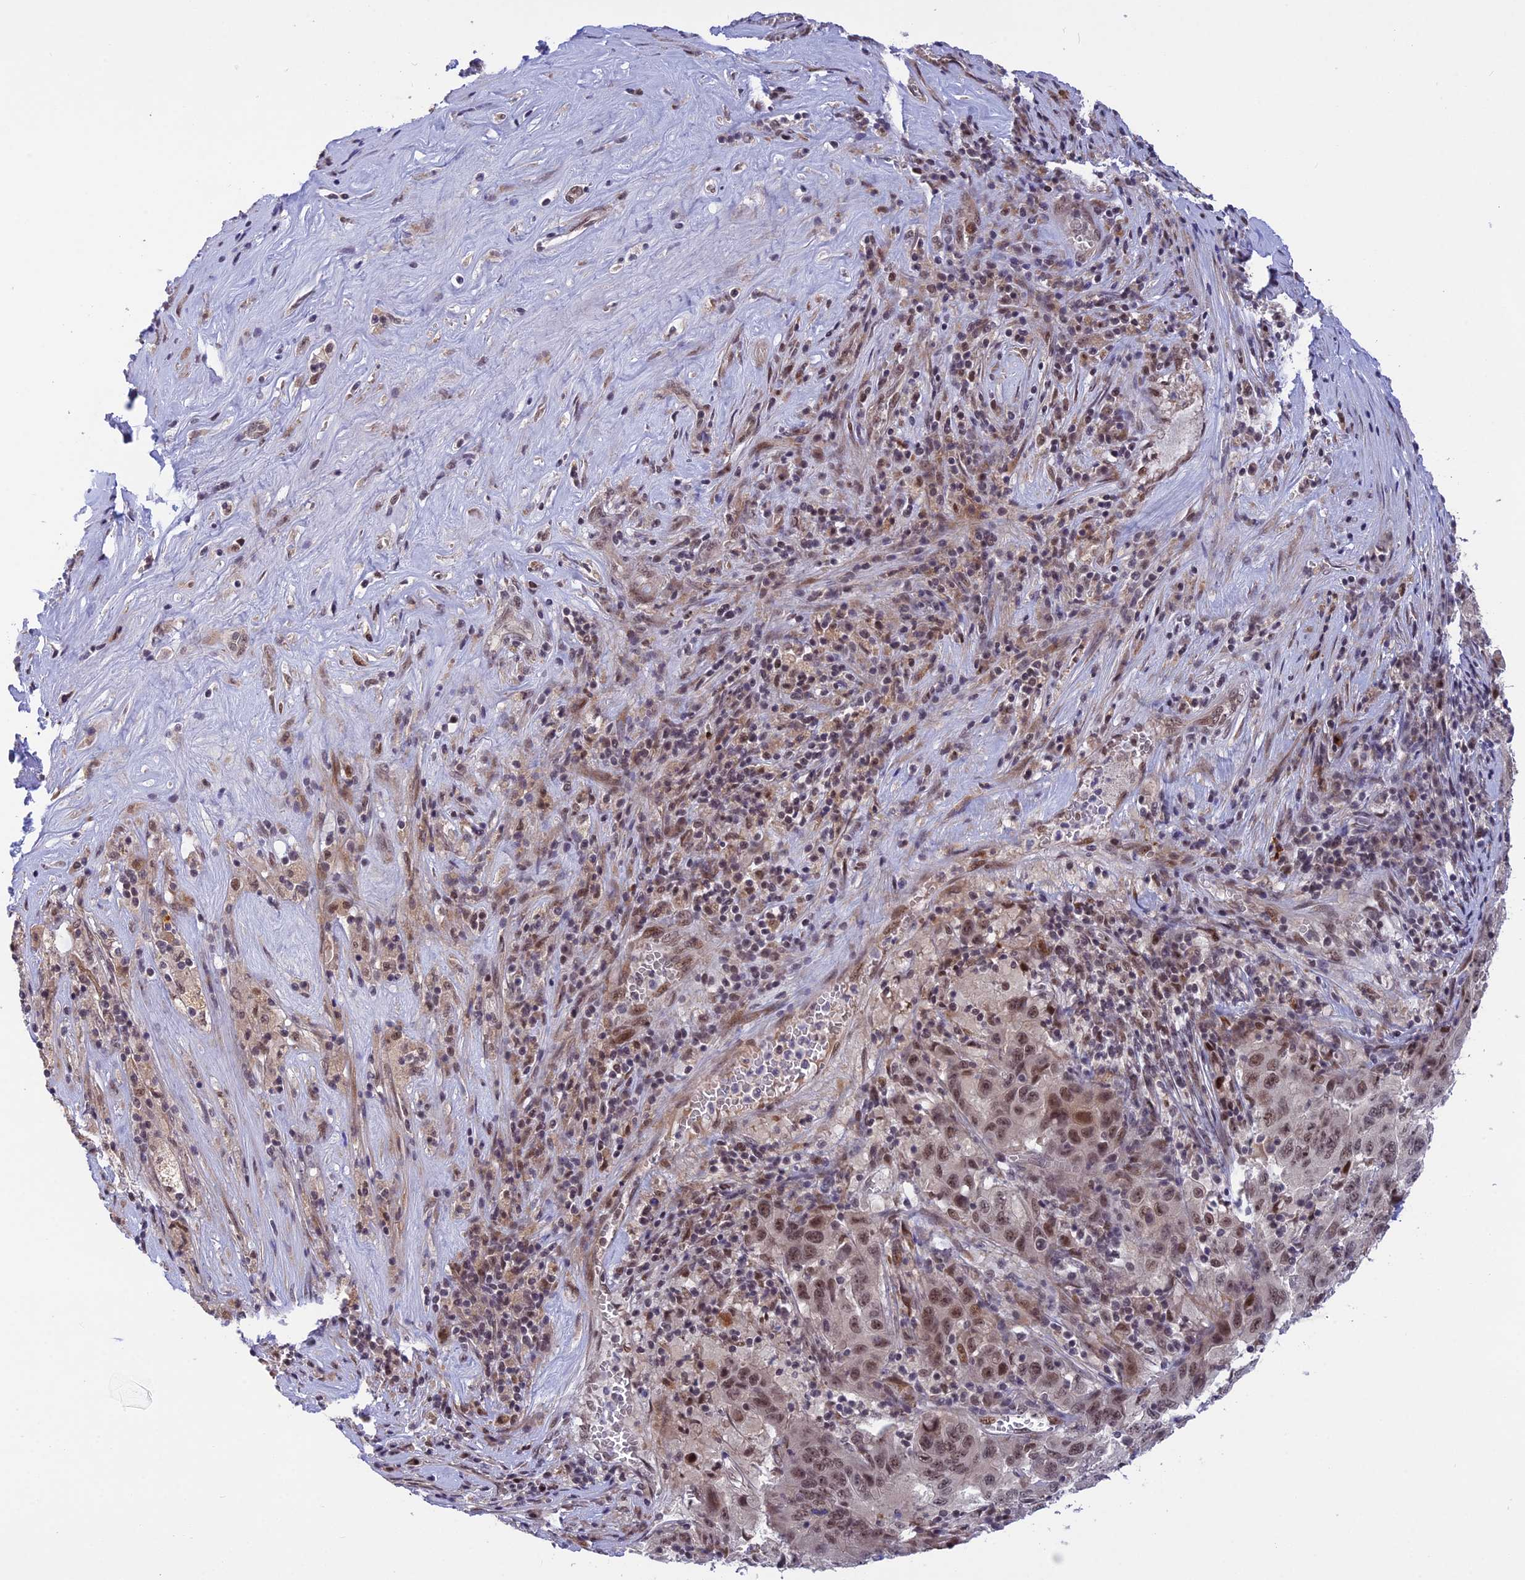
{"staining": {"intensity": "moderate", "quantity": ">75%", "location": "nuclear"}, "tissue": "pancreatic cancer", "cell_type": "Tumor cells", "image_type": "cancer", "snomed": [{"axis": "morphology", "description": "Adenocarcinoma, NOS"}, {"axis": "topography", "description": "Pancreas"}], "caption": "An image showing moderate nuclear expression in approximately >75% of tumor cells in pancreatic cancer (adenocarcinoma), as visualized by brown immunohistochemical staining.", "gene": "POLR2C", "patient": {"sex": "male", "age": 63}}